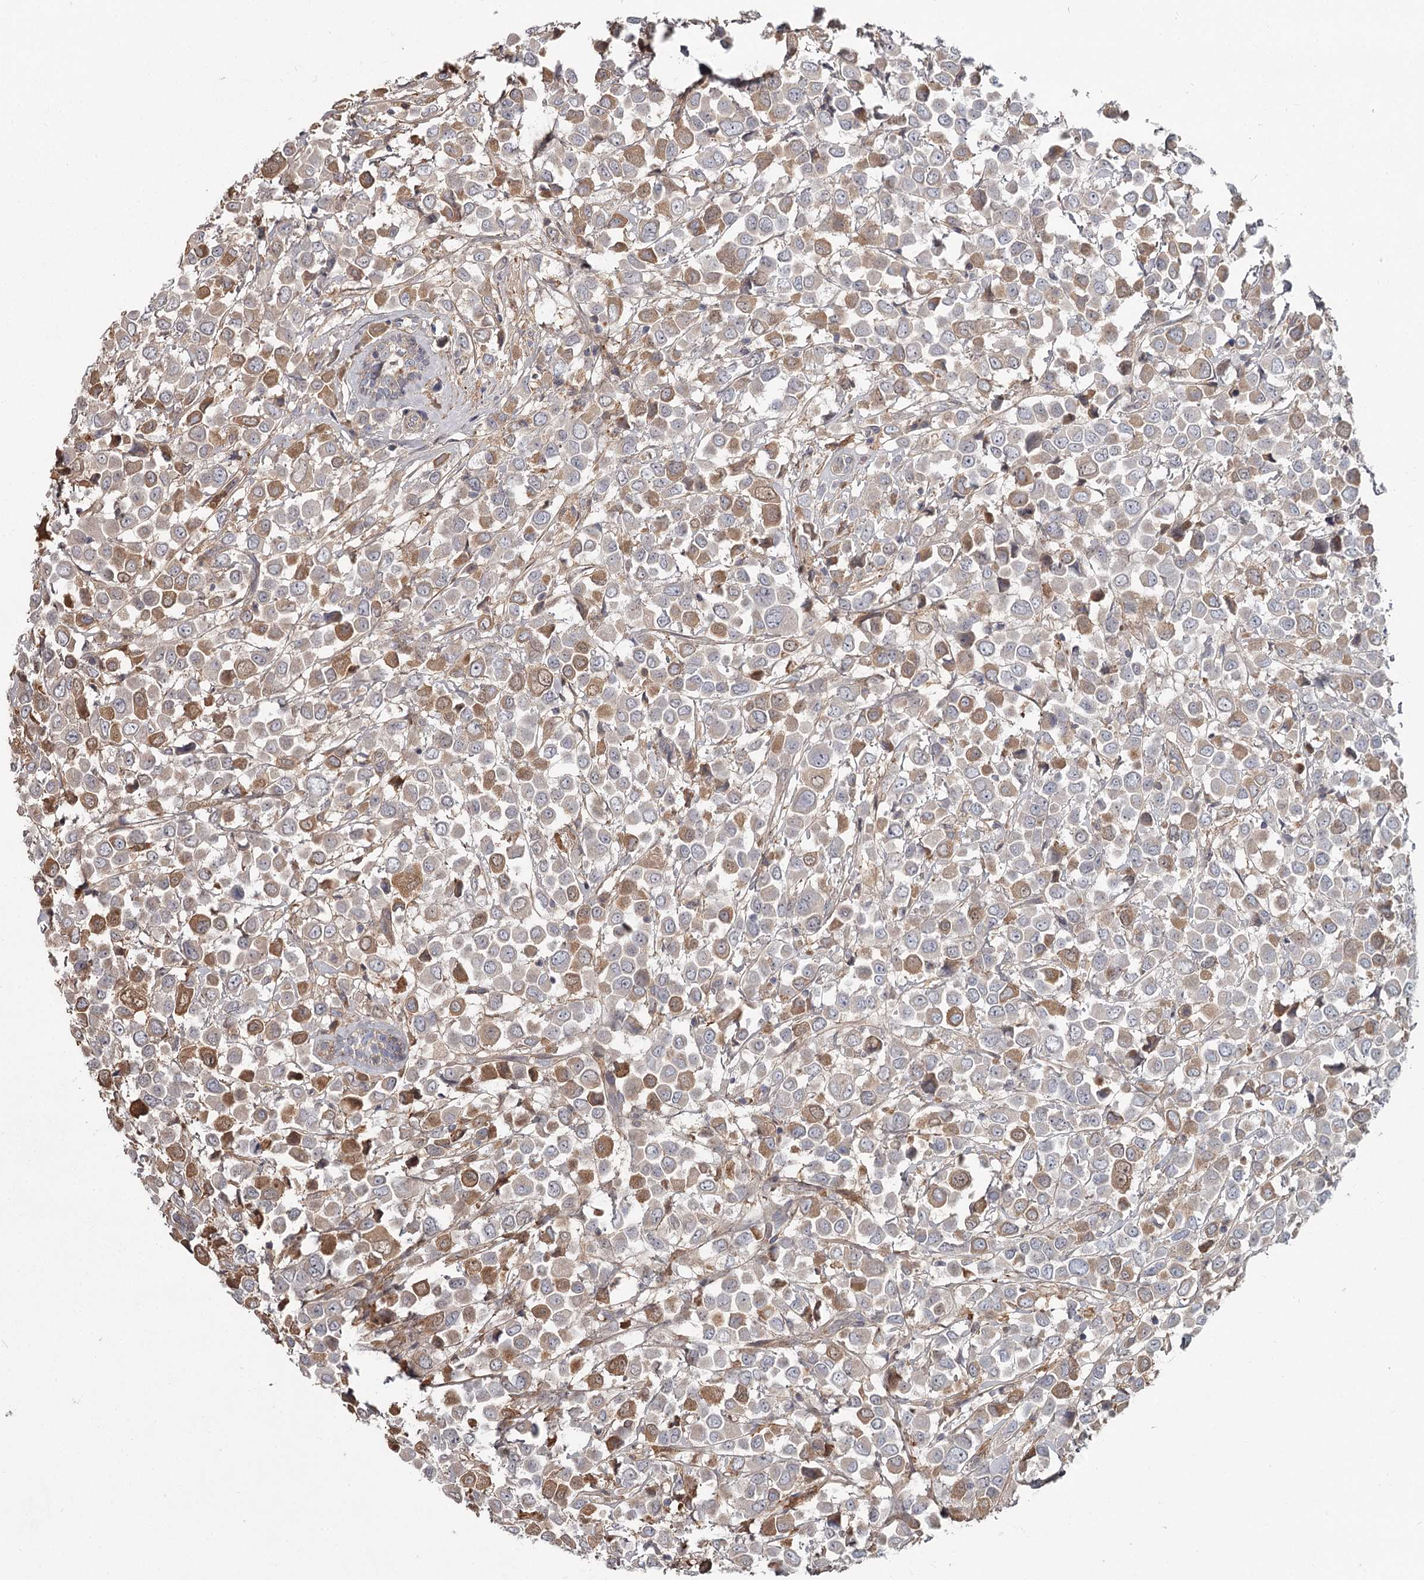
{"staining": {"intensity": "moderate", "quantity": ">75%", "location": "cytoplasmic/membranous"}, "tissue": "breast cancer", "cell_type": "Tumor cells", "image_type": "cancer", "snomed": [{"axis": "morphology", "description": "Duct carcinoma"}, {"axis": "topography", "description": "Breast"}], "caption": "Breast cancer (invasive ductal carcinoma) was stained to show a protein in brown. There is medium levels of moderate cytoplasmic/membranous positivity in approximately >75% of tumor cells. Ihc stains the protein of interest in brown and the nuclei are stained blue.", "gene": "DHRS9", "patient": {"sex": "female", "age": 61}}